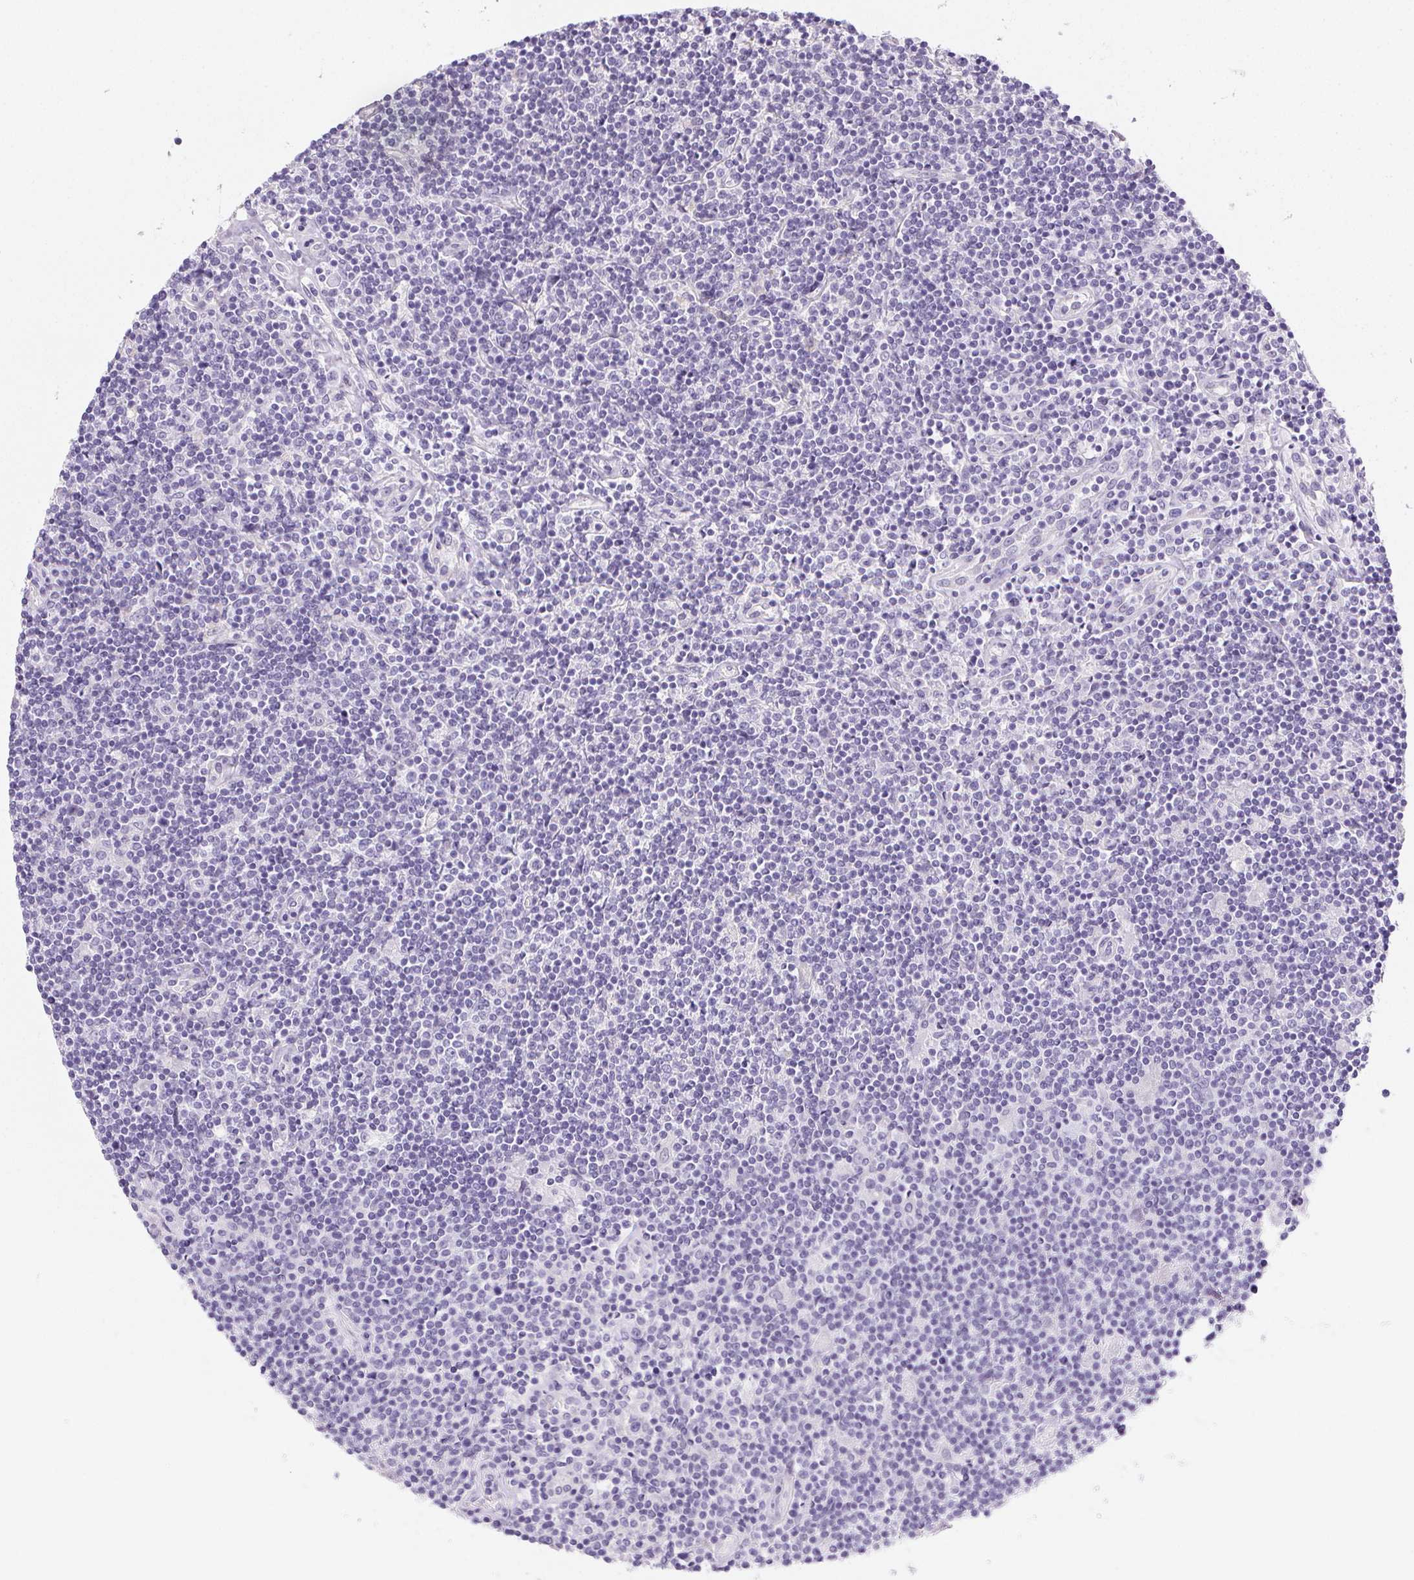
{"staining": {"intensity": "negative", "quantity": "none", "location": "none"}, "tissue": "lymphoma", "cell_type": "Tumor cells", "image_type": "cancer", "snomed": [{"axis": "morphology", "description": "Hodgkin's disease, NOS"}, {"axis": "topography", "description": "Lymph node"}], "caption": "DAB immunohistochemical staining of lymphoma displays no significant staining in tumor cells.", "gene": "PRSS3", "patient": {"sex": "male", "age": 40}}